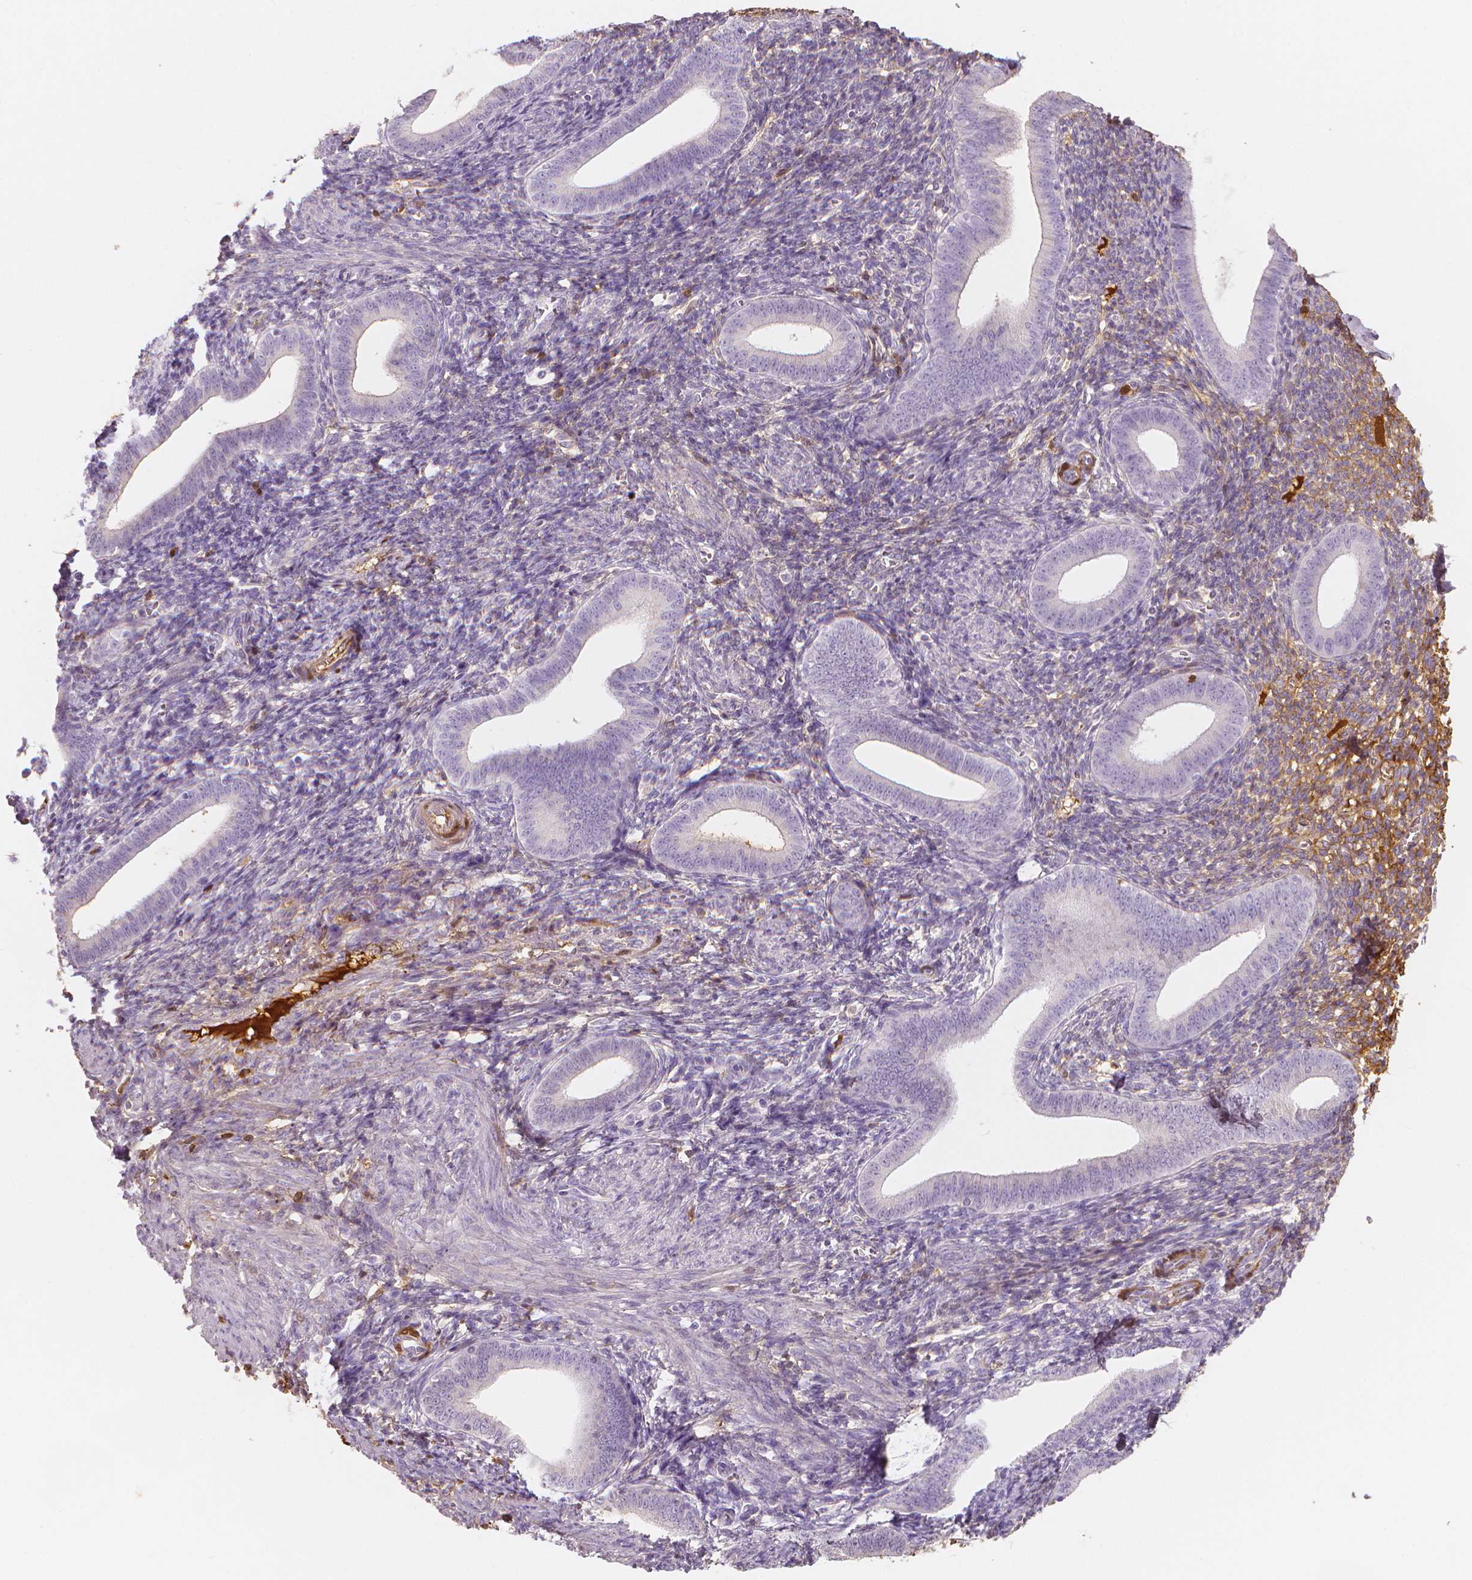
{"staining": {"intensity": "negative", "quantity": "none", "location": "none"}, "tissue": "endometrium", "cell_type": "Cells in endometrial stroma", "image_type": "normal", "snomed": [{"axis": "morphology", "description": "Normal tissue, NOS"}, {"axis": "topography", "description": "Endometrium"}], "caption": "High magnification brightfield microscopy of normal endometrium stained with DAB (brown) and counterstained with hematoxylin (blue): cells in endometrial stroma show no significant positivity.", "gene": "APOA4", "patient": {"sex": "female", "age": 25}}